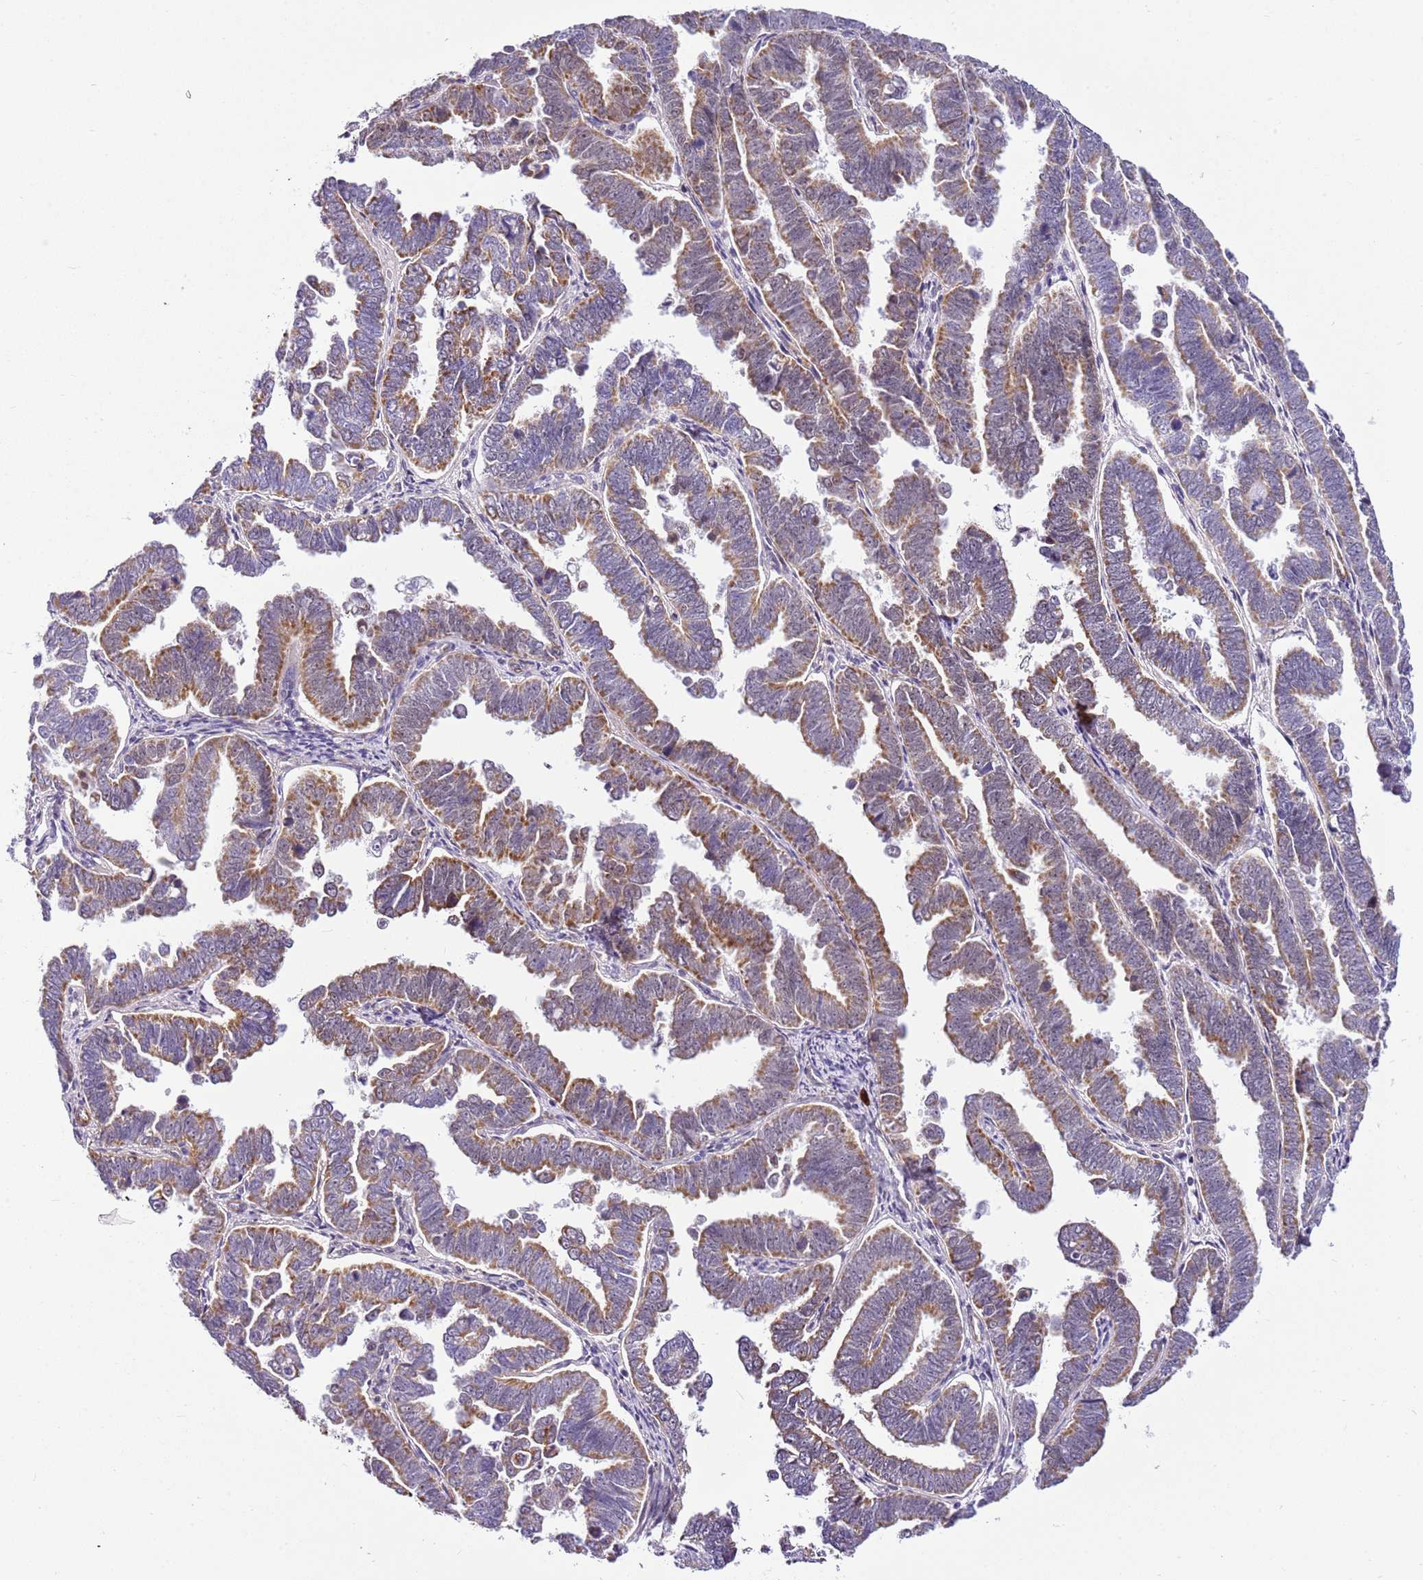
{"staining": {"intensity": "moderate", "quantity": ">75%", "location": "cytoplasmic/membranous"}, "tissue": "endometrial cancer", "cell_type": "Tumor cells", "image_type": "cancer", "snomed": [{"axis": "morphology", "description": "Adenocarcinoma, NOS"}, {"axis": "topography", "description": "Endometrium"}], "caption": "Adenocarcinoma (endometrial) stained with a brown dye displays moderate cytoplasmic/membranous positive expression in approximately >75% of tumor cells.", "gene": "SMIM4", "patient": {"sex": "female", "age": 75}}